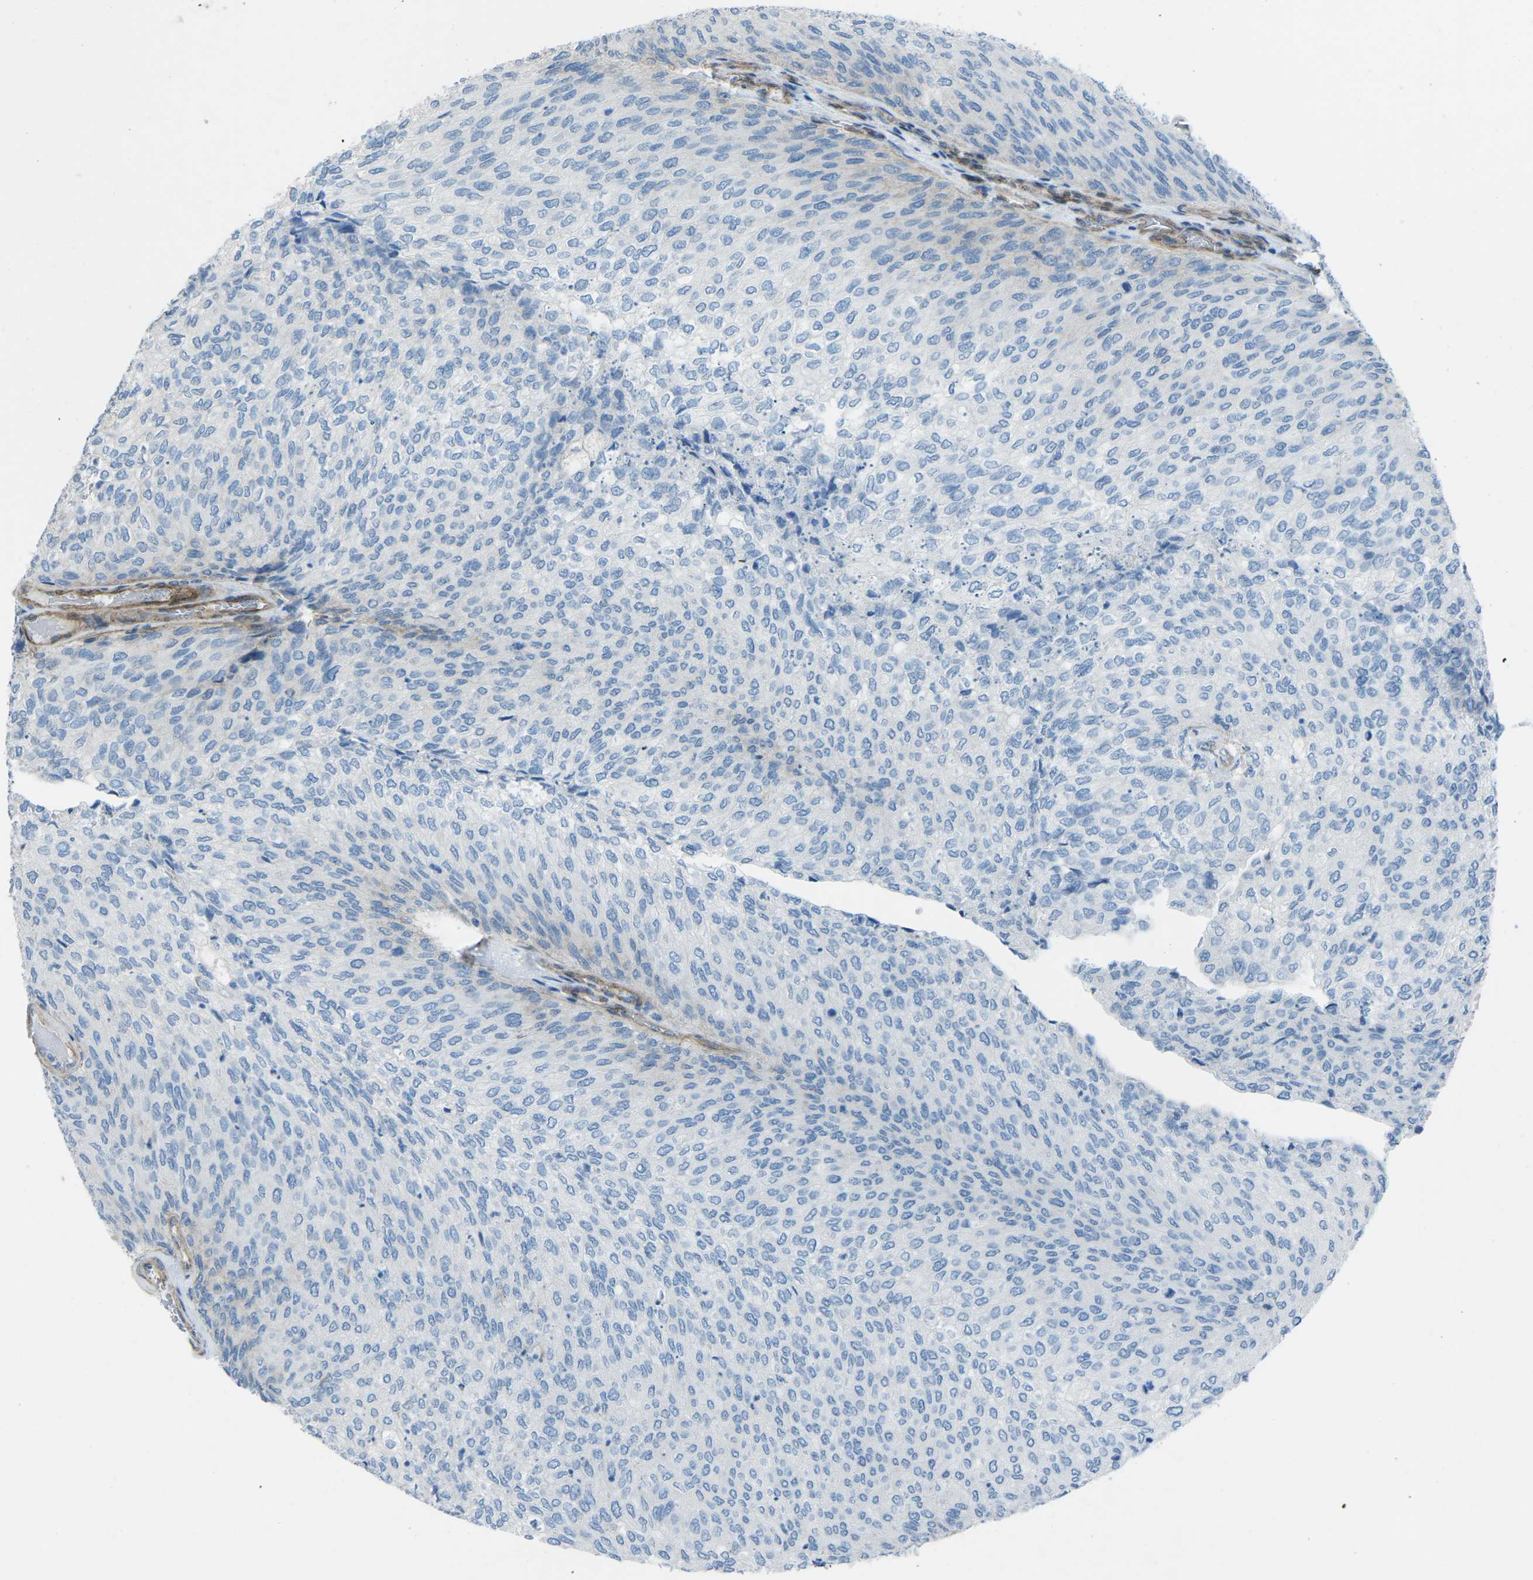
{"staining": {"intensity": "negative", "quantity": "none", "location": "none"}, "tissue": "urothelial cancer", "cell_type": "Tumor cells", "image_type": "cancer", "snomed": [{"axis": "morphology", "description": "Urothelial carcinoma, Low grade"}, {"axis": "topography", "description": "Urinary bladder"}], "caption": "IHC of urothelial carcinoma (low-grade) demonstrates no staining in tumor cells. Nuclei are stained in blue.", "gene": "UTRN", "patient": {"sex": "female", "age": 79}}